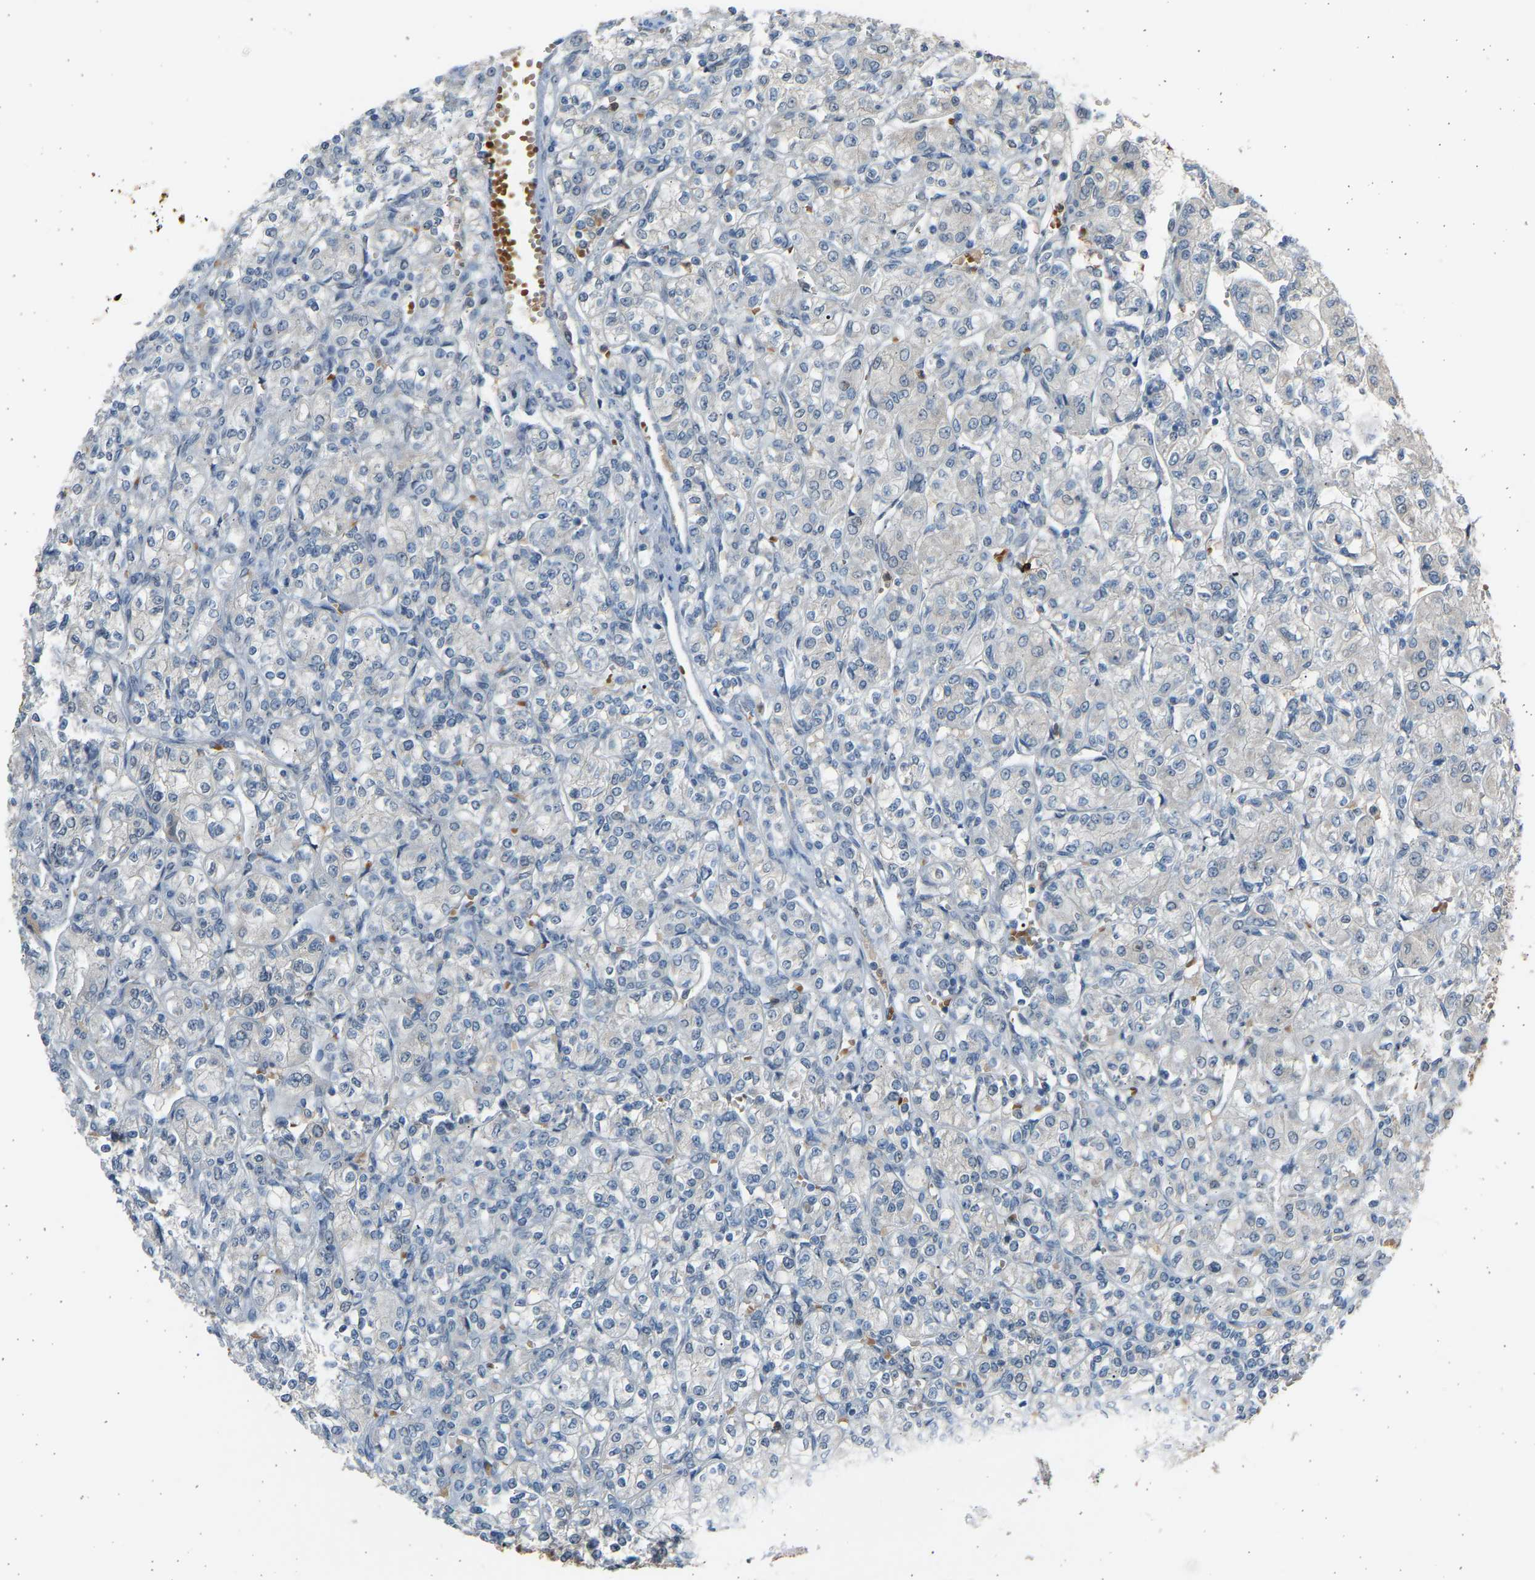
{"staining": {"intensity": "negative", "quantity": "none", "location": "none"}, "tissue": "renal cancer", "cell_type": "Tumor cells", "image_type": "cancer", "snomed": [{"axis": "morphology", "description": "Adenocarcinoma, NOS"}, {"axis": "topography", "description": "Kidney"}], "caption": "IHC micrograph of neoplastic tissue: human renal cancer stained with DAB demonstrates no significant protein positivity in tumor cells.", "gene": "BIRC2", "patient": {"sex": "male", "age": 77}}